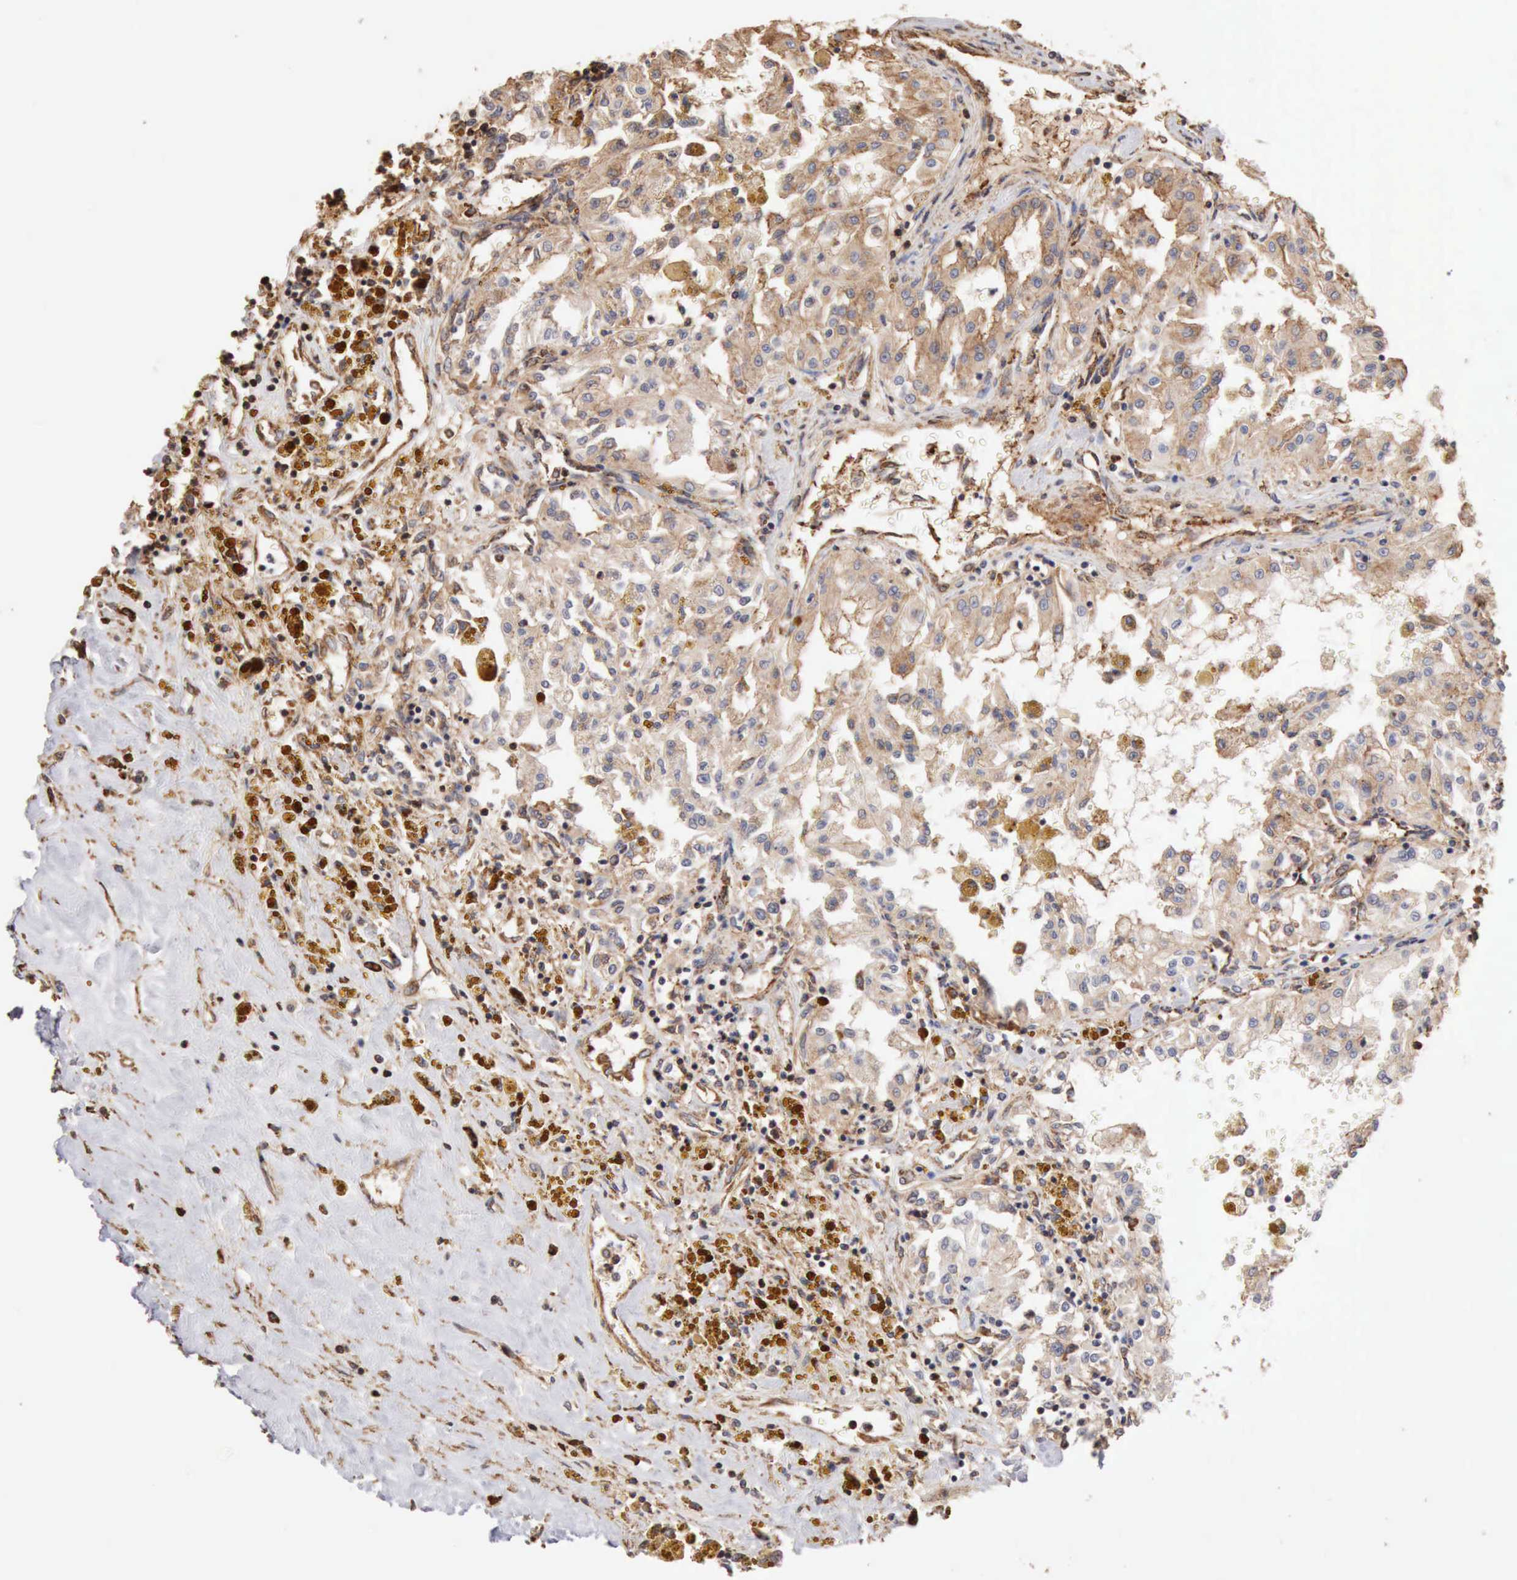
{"staining": {"intensity": "weak", "quantity": "25%-75%", "location": "cytoplasmic/membranous"}, "tissue": "renal cancer", "cell_type": "Tumor cells", "image_type": "cancer", "snomed": [{"axis": "morphology", "description": "Adenocarcinoma, NOS"}, {"axis": "topography", "description": "Kidney"}], "caption": "Immunohistochemical staining of human renal adenocarcinoma displays weak cytoplasmic/membranous protein staining in approximately 25%-75% of tumor cells.", "gene": "GPR101", "patient": {"sex": "male", "age": 78}}